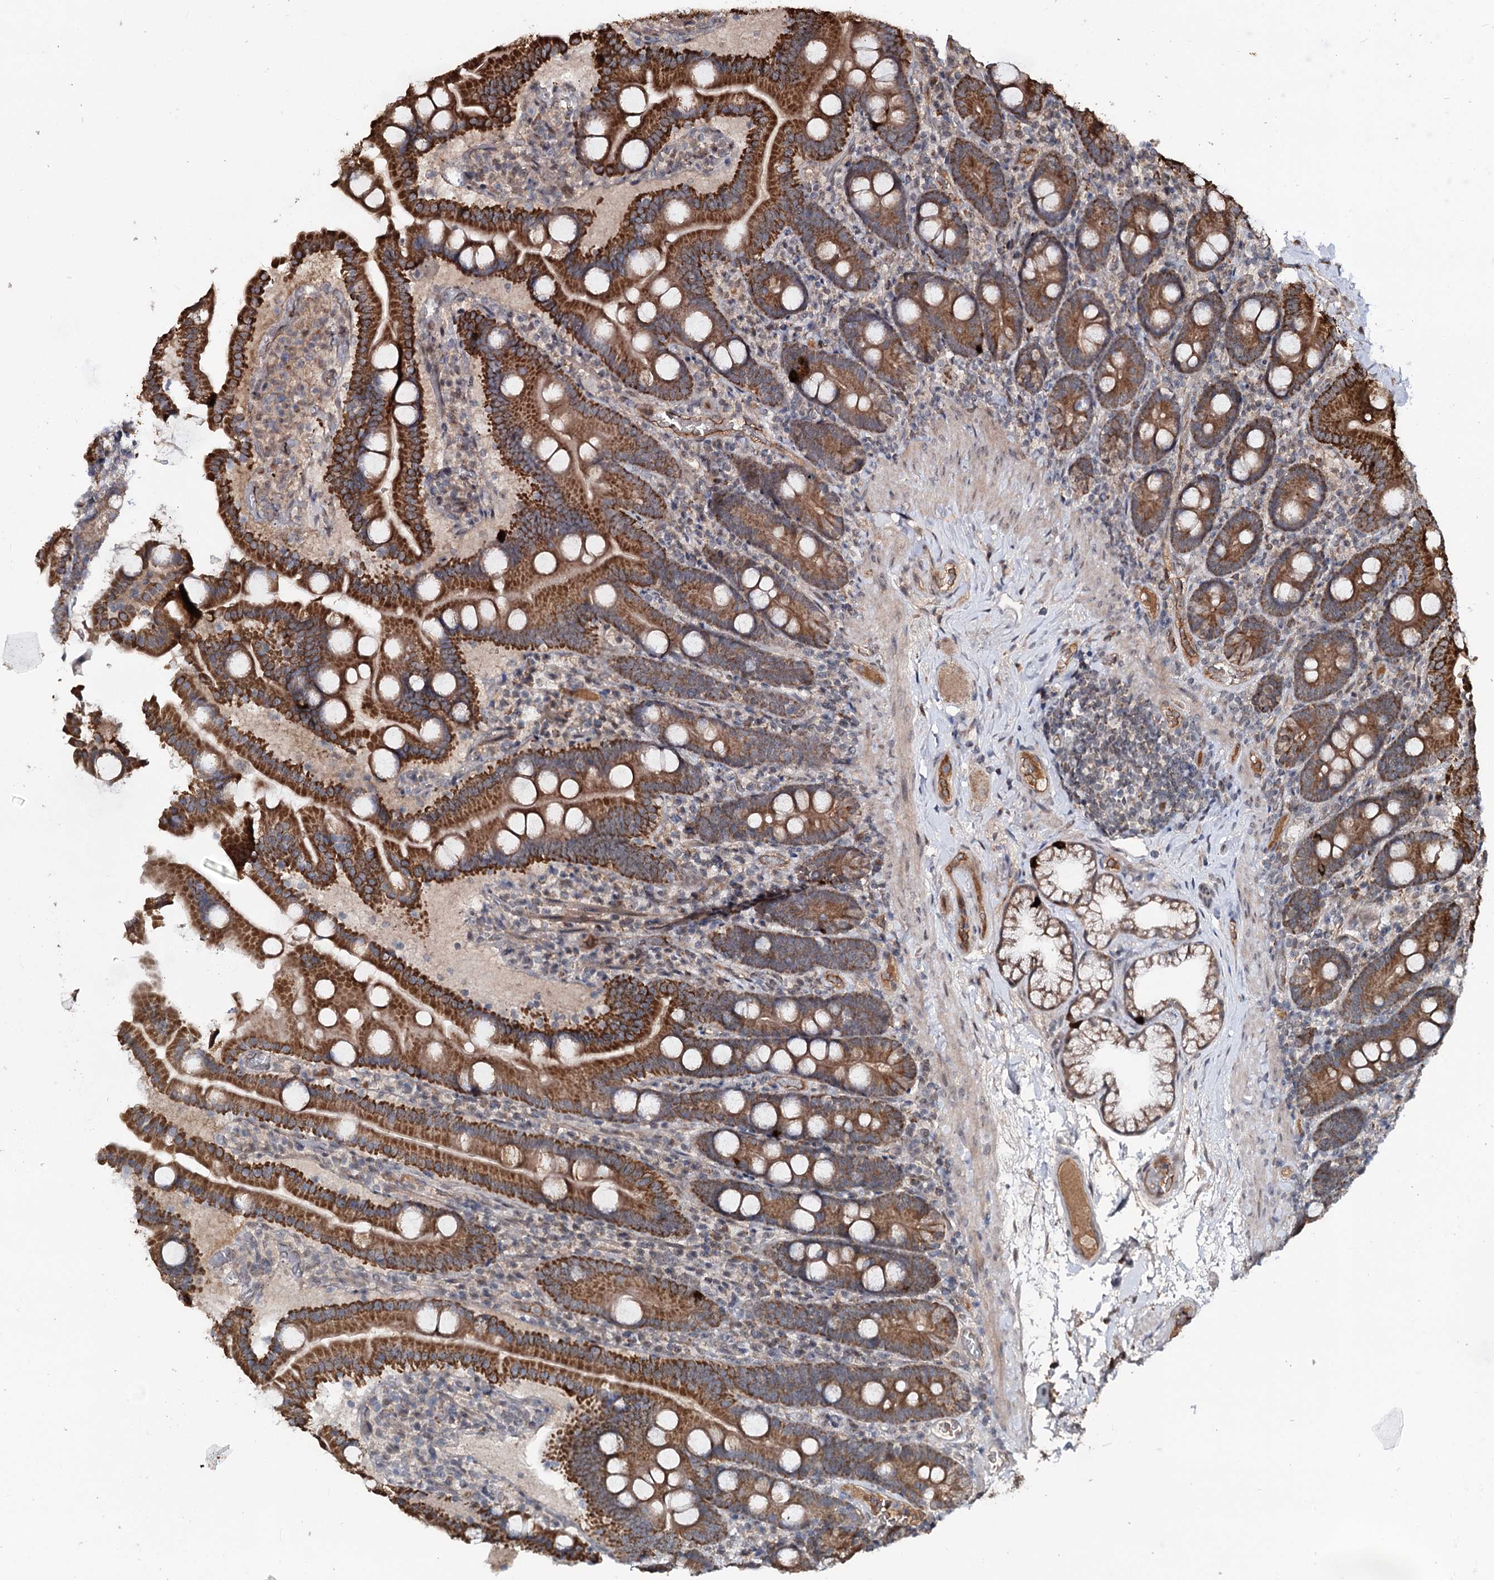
{"staining": {"intensity": "strong", "quantity": ">75%", "location": "cytoplasmic/membranous"}, "tissue": "duodenum", "cell_type": "Glandular cells", "image_type": "normal", "snomed": [{"axis": "morphology", "description": "Normal tissue, NOS"}, {"axis": "topography", "description": "Duodenum"}], "caption": "IHC (DAB (3,3'-diaminobenzidine)) staining of benign duodenum demonstrates strong cytoplasmic/membranous protein positivity in about >75% of glandular cells. The staining is performed using DAB (3,3'-diaminobenzidine) brown chromogen to label protein expression. The nuclei are counter-stained blue using hematoxylin.", "gene": "MSANTD2", "patient": {"sex": "male", "age": 55}}